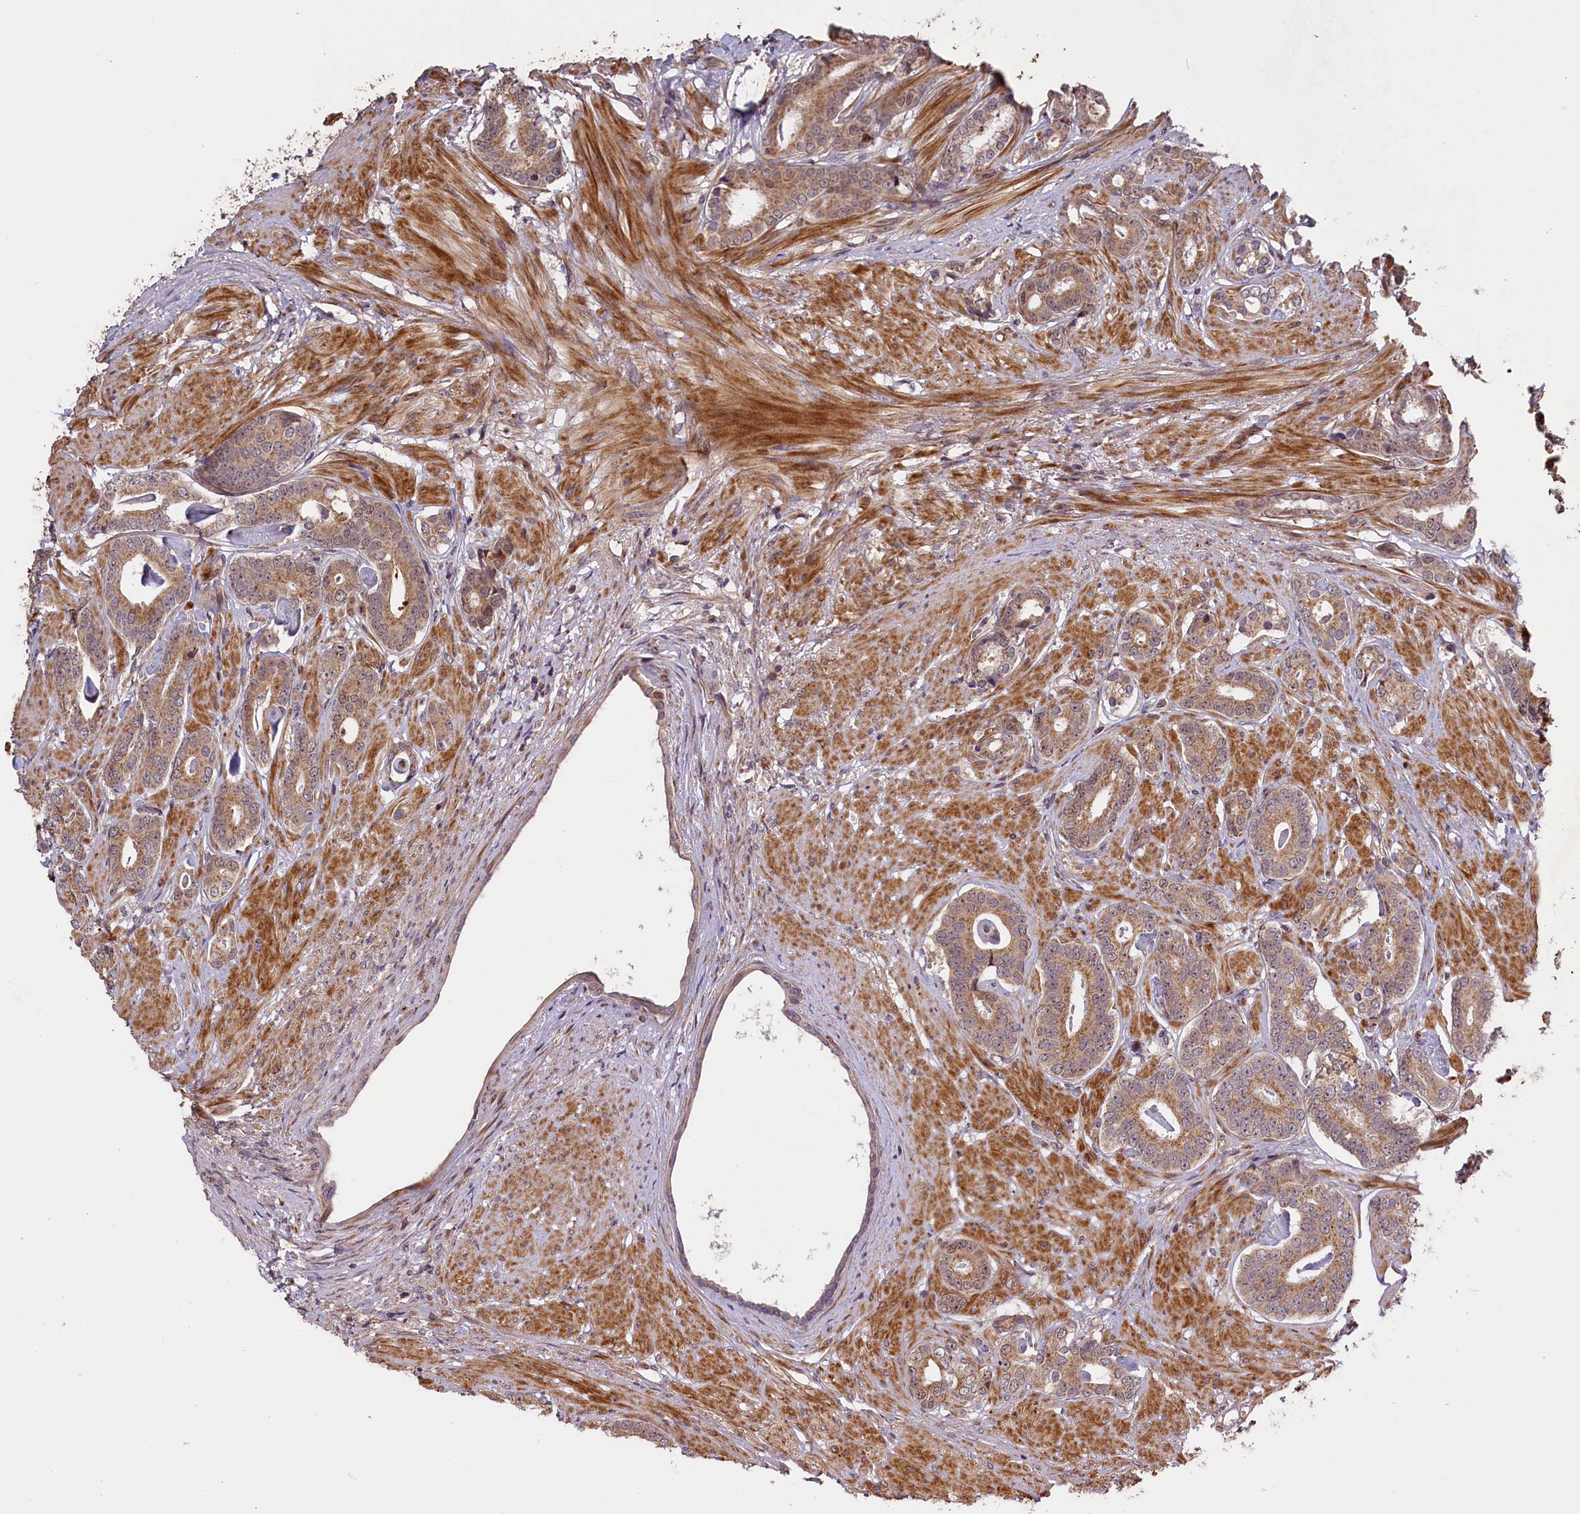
{"staining": {"intensity": "moderate", "quantity": ">75%", "location": "cytoplasmic/membranous"}, "tissue": "prostate cancer", "cell_type": "Tumor cells", "image_type": "cancer", "snomed": [{"axis": "morphology", "description": "Adenocarcinoma, Low grade"}, {"axis": "topography", "description": "Prostate"}], "caption": "The photomicrograph demonstrates immunohistochemical staining of low-grade adenocarcinoma (prostate). There is moderate cytoplasmic/membranous positivity is seen in about >75% of tumor cells.", "gene": "DNAJB9", "patient": {"sex": "male", "age": 71}}